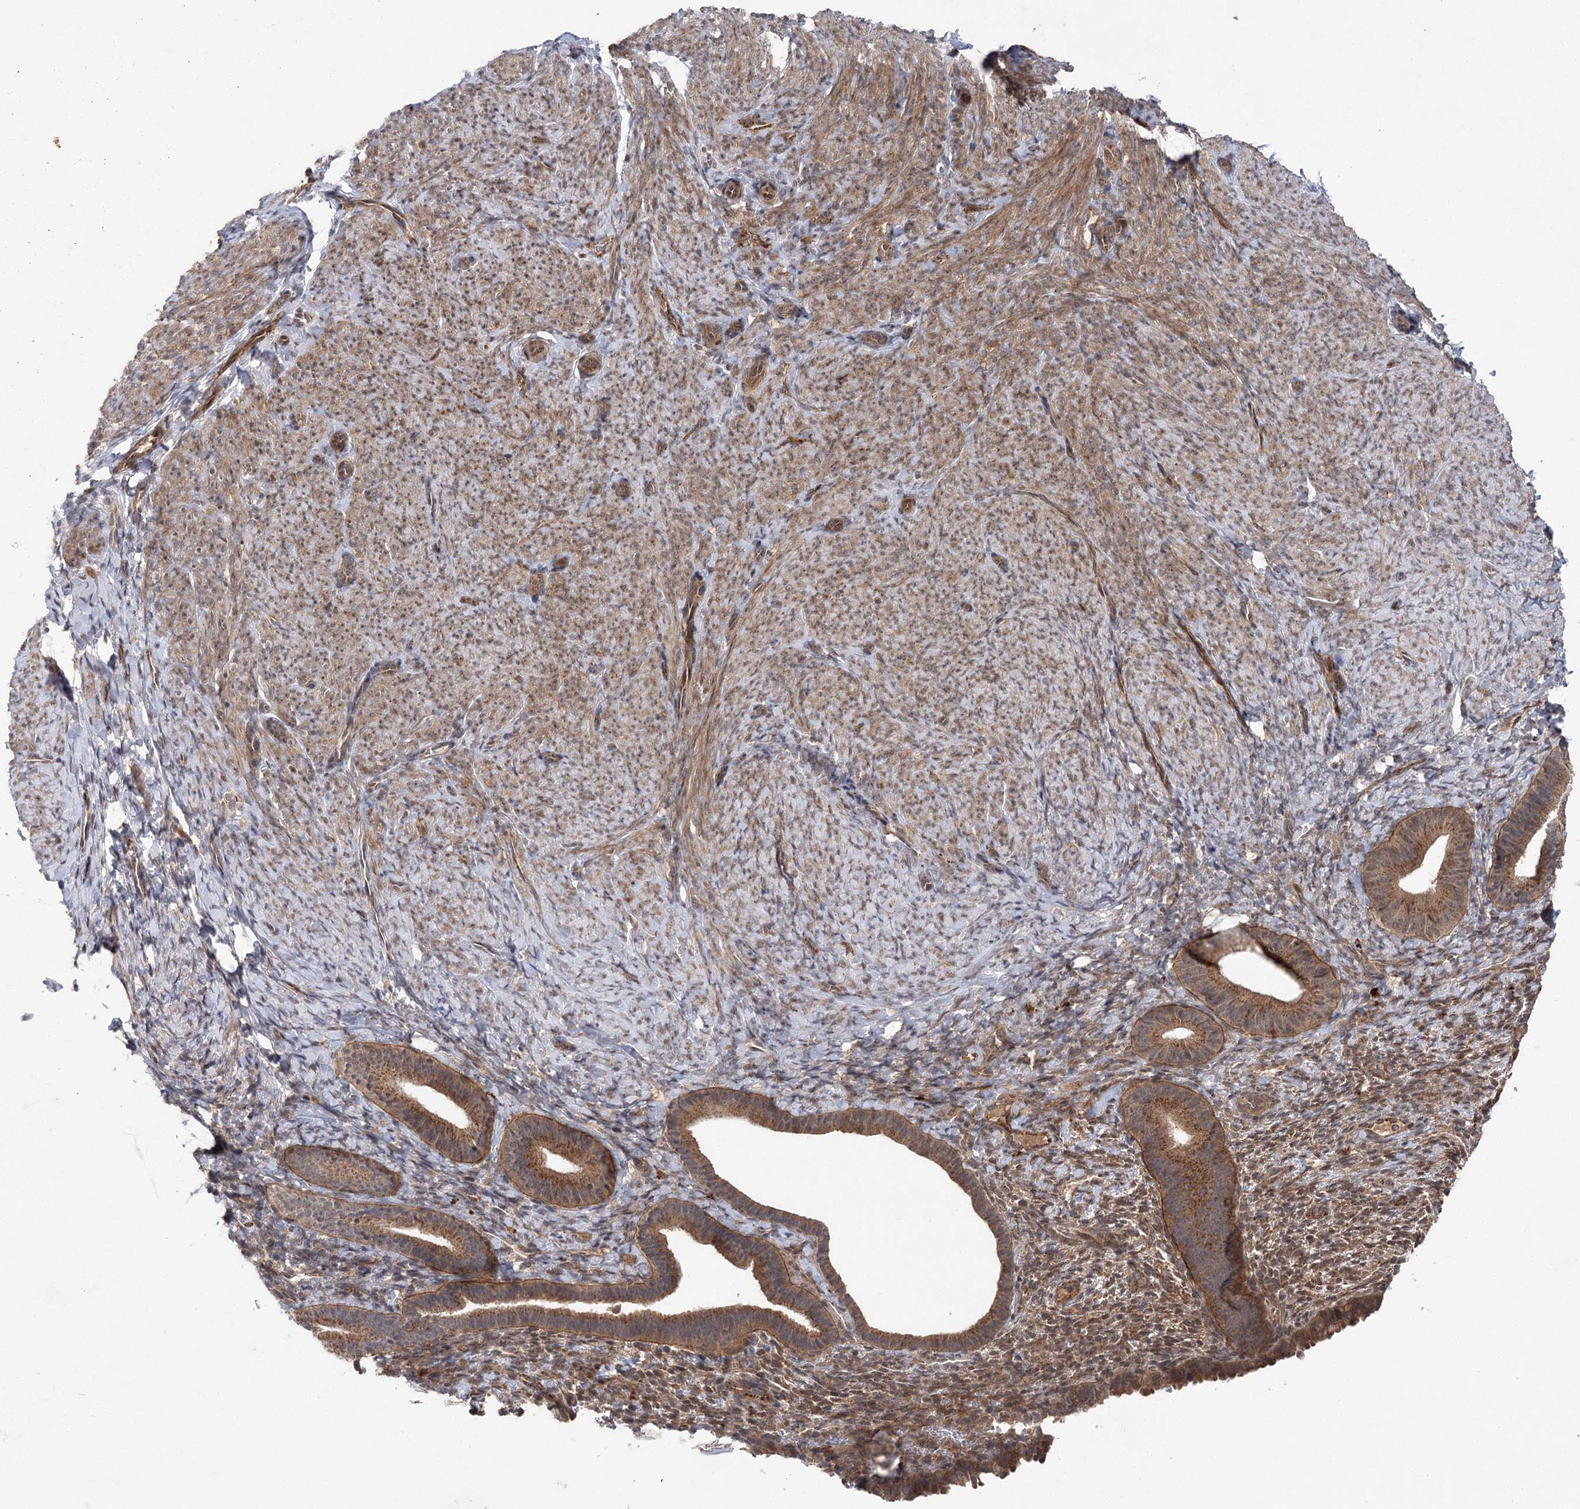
{"staining": {"intensity": "moderate", "quantity": "25%-75%", "location": "cytoplasmic/membranous"}, "tissue": "endometrium", "cell_type": "Cells in endometrial stroma", "image_type": "normal", "snomed": [{"axis": "morphology", "description": "Normal tissue, NOS"}, {"axis": "topography", "description": "Endometrium"}], "caption": "Endometrium stained with immunohistochemistry (IHC) shows moderate cytoplasmic/membranous staining in approximately 25%-75% of cells in endometrial stroma.", "gene": "METTL24", "patient": {"sex": "female", "age": 65}}